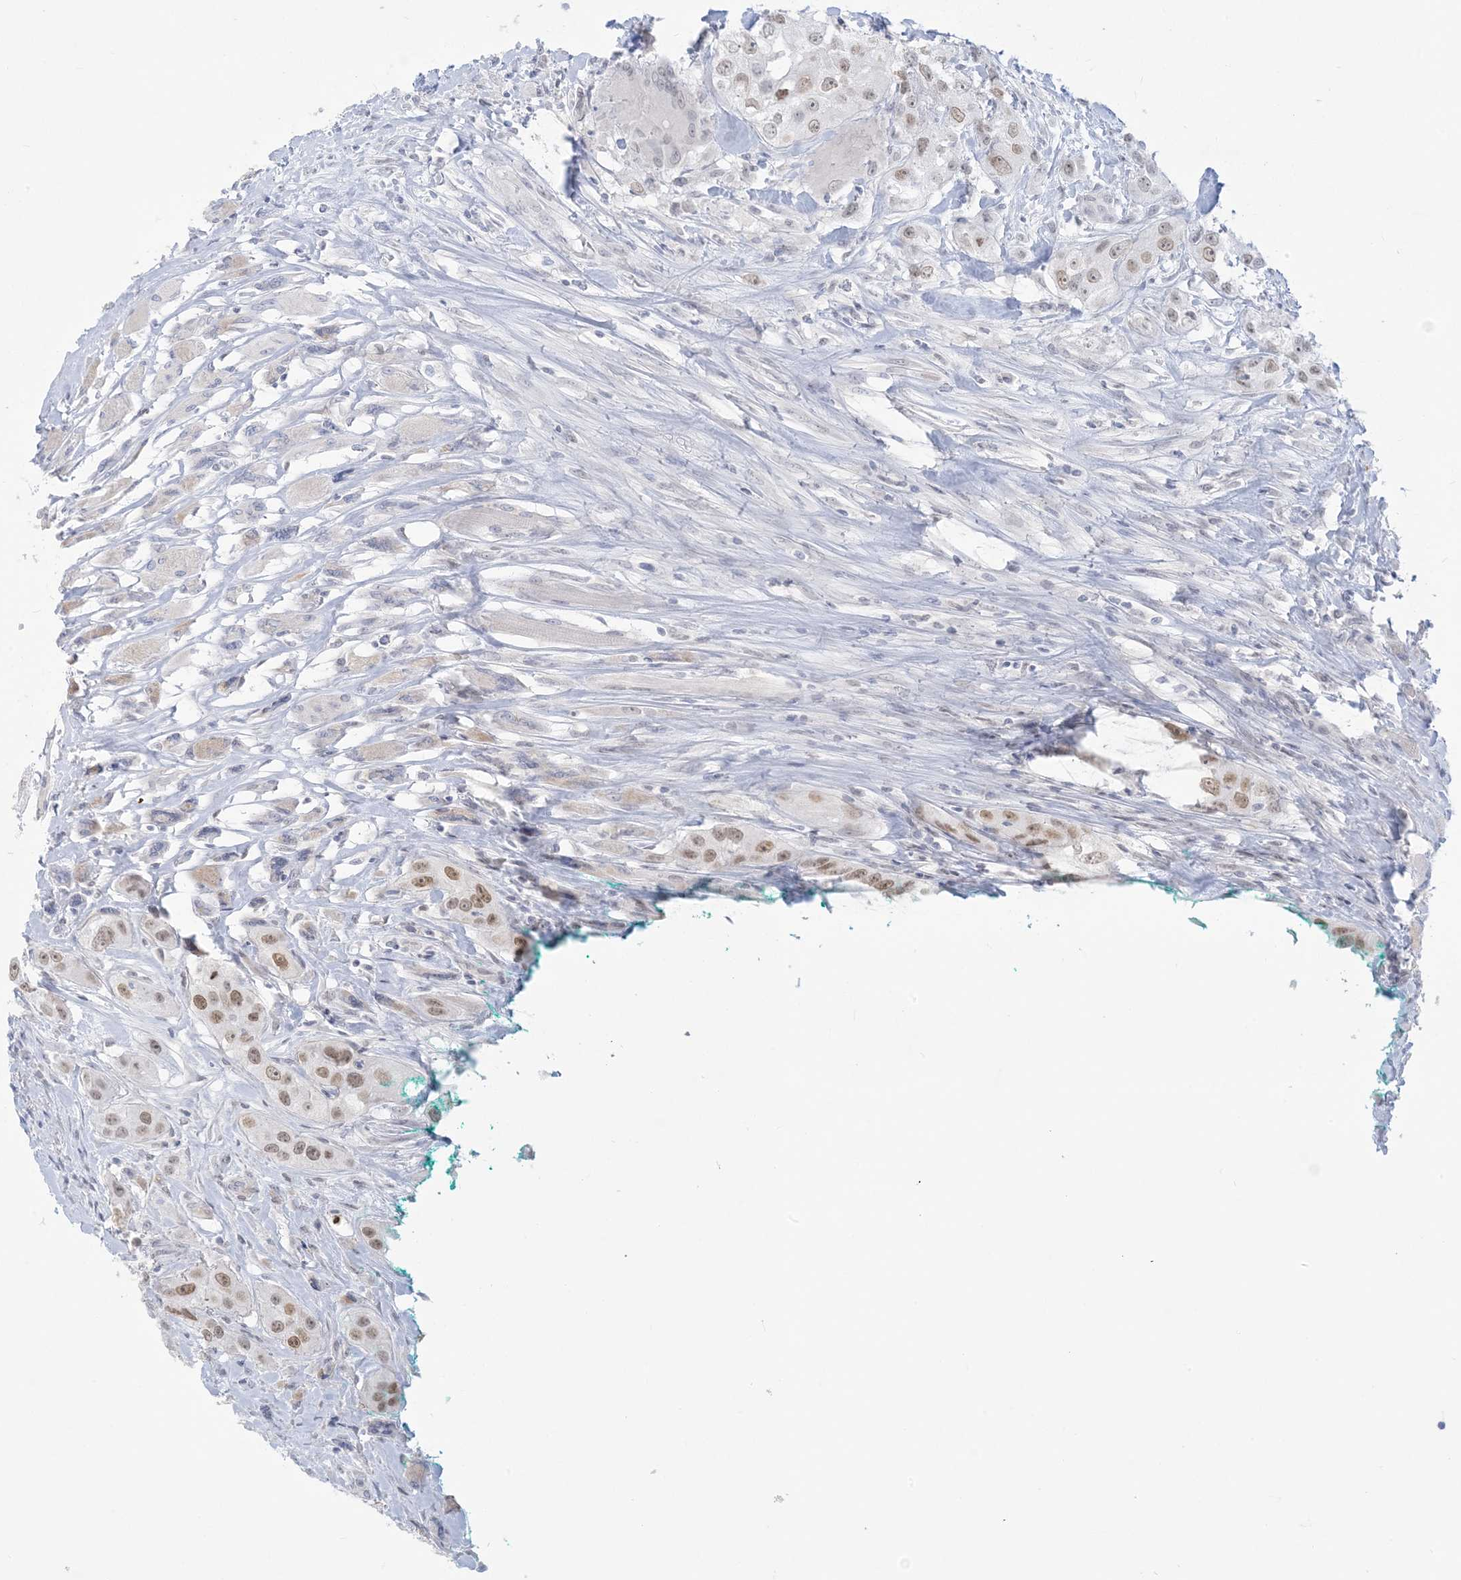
{"staining": {"intensity": "moderate", "quantity": ">75%", "location": "nuclear"}, "tissue": "head and neck cancer", "cell_type": "Tumor cells", "image_type": "cancer", "snomed": [{"axis": "morphology", "description": "Normal tissue, NOS"}, {"axis": "morphology", "description": "Squamous cell carcinoma, NOS"}, {"axis": "topography", "description": "Skeletal muscle"}, {"axis": "topography", "description": "Head-Neck"}], "caption": "This is a micrograph of IHC staining of head and neck cancer, which shows moderate positivity in the nuclear of tumor cells.", "gene": "HOMEZ", "patient": {"sex": "male", "age": 51}}